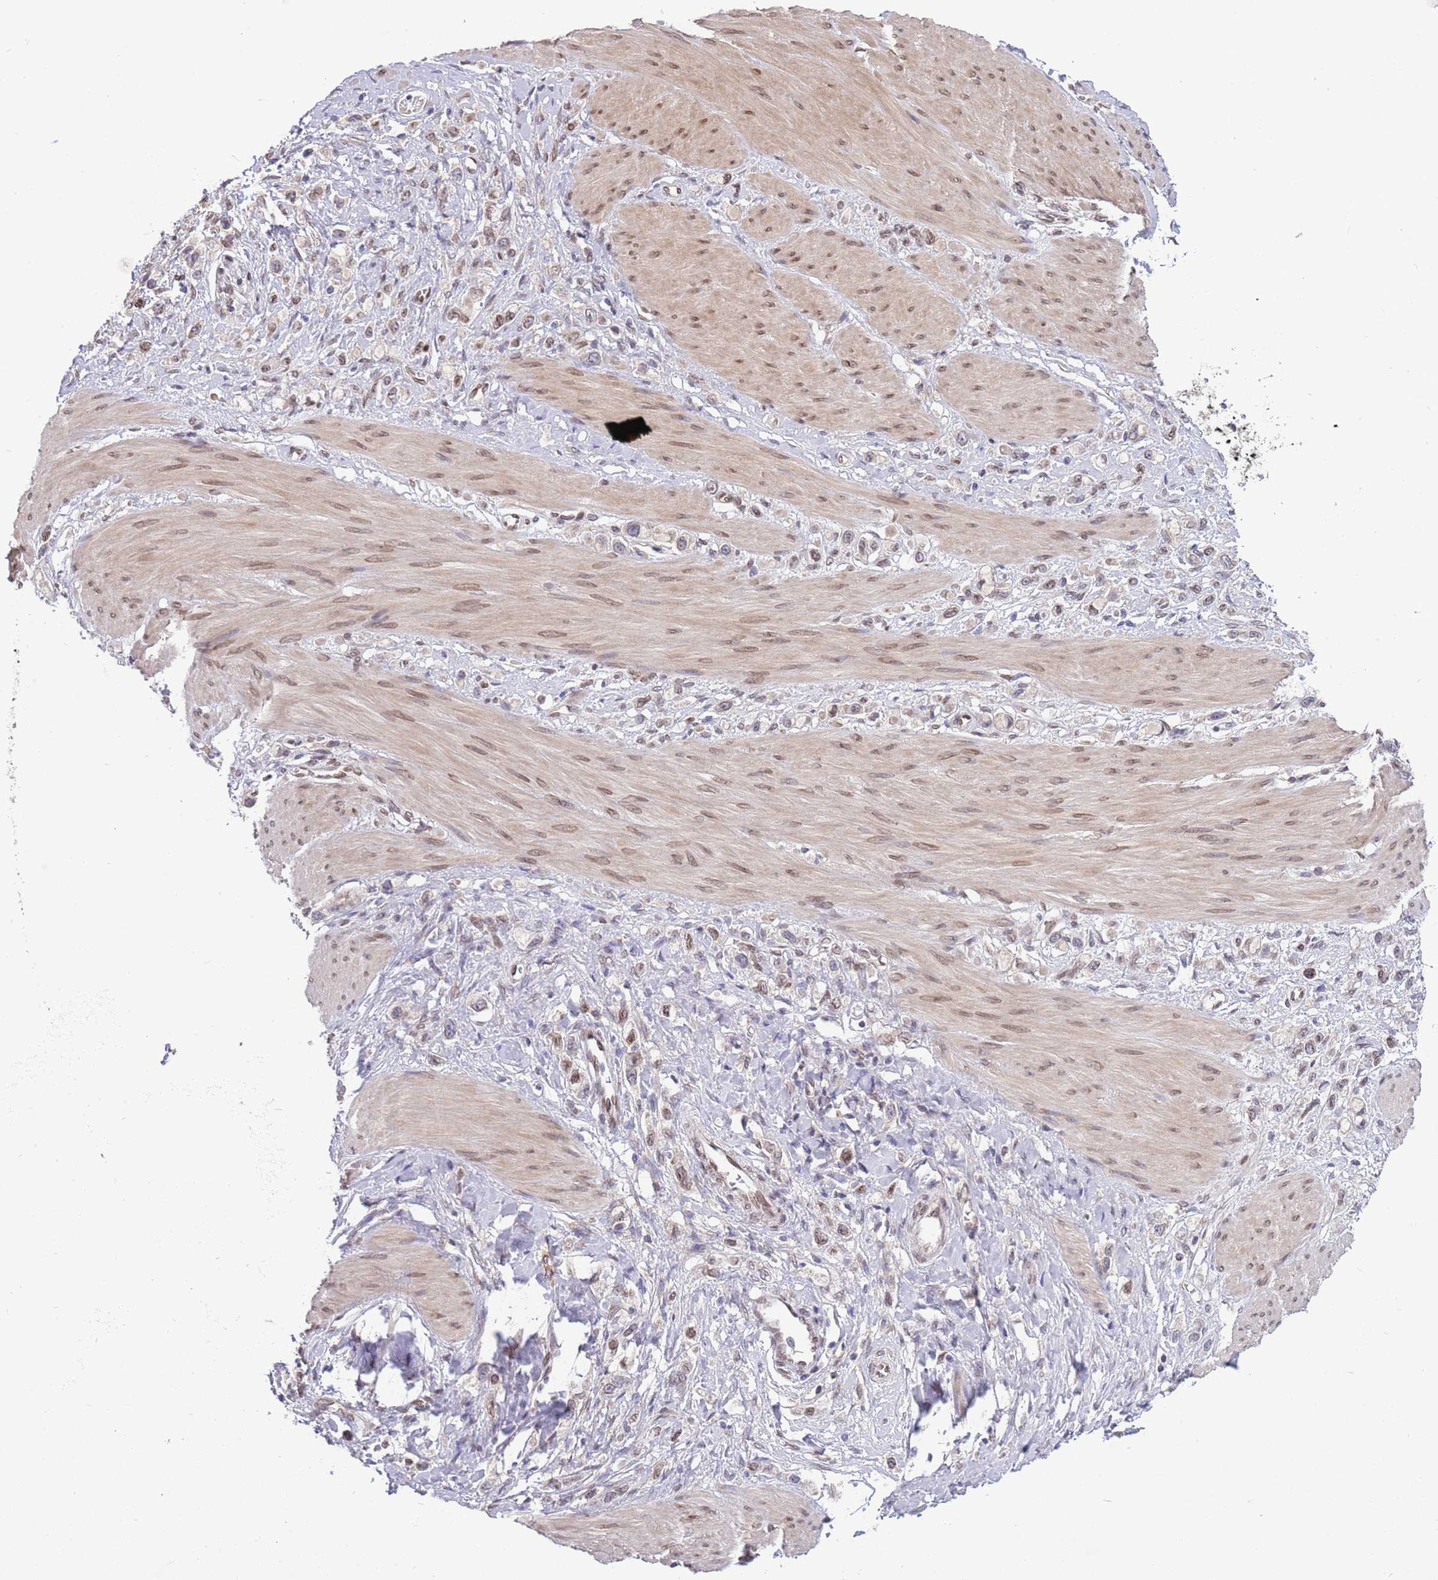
{"staining": {"intensity": "weak", "quantity": "<25%", "location": "nuclear"}, "tissue": "stomach cancer", "cell_type": "Tumor cells", "image_type": "cancer", "snomed": [{"axis": "morphology", "description": "Adenocarcinoma, NOS"}, {"axis": "topography", "description": "Stomach"}], "caption": "IHC of human stomach adenocarcinoma exhibits no expression in tumor cells. (DAB (3,3'-diaminobenzidine) IHC visualized using brightfield microscopy, high magnification).", "gene": "ZNF665", "patient": {"sex": "female", "age": 65}}